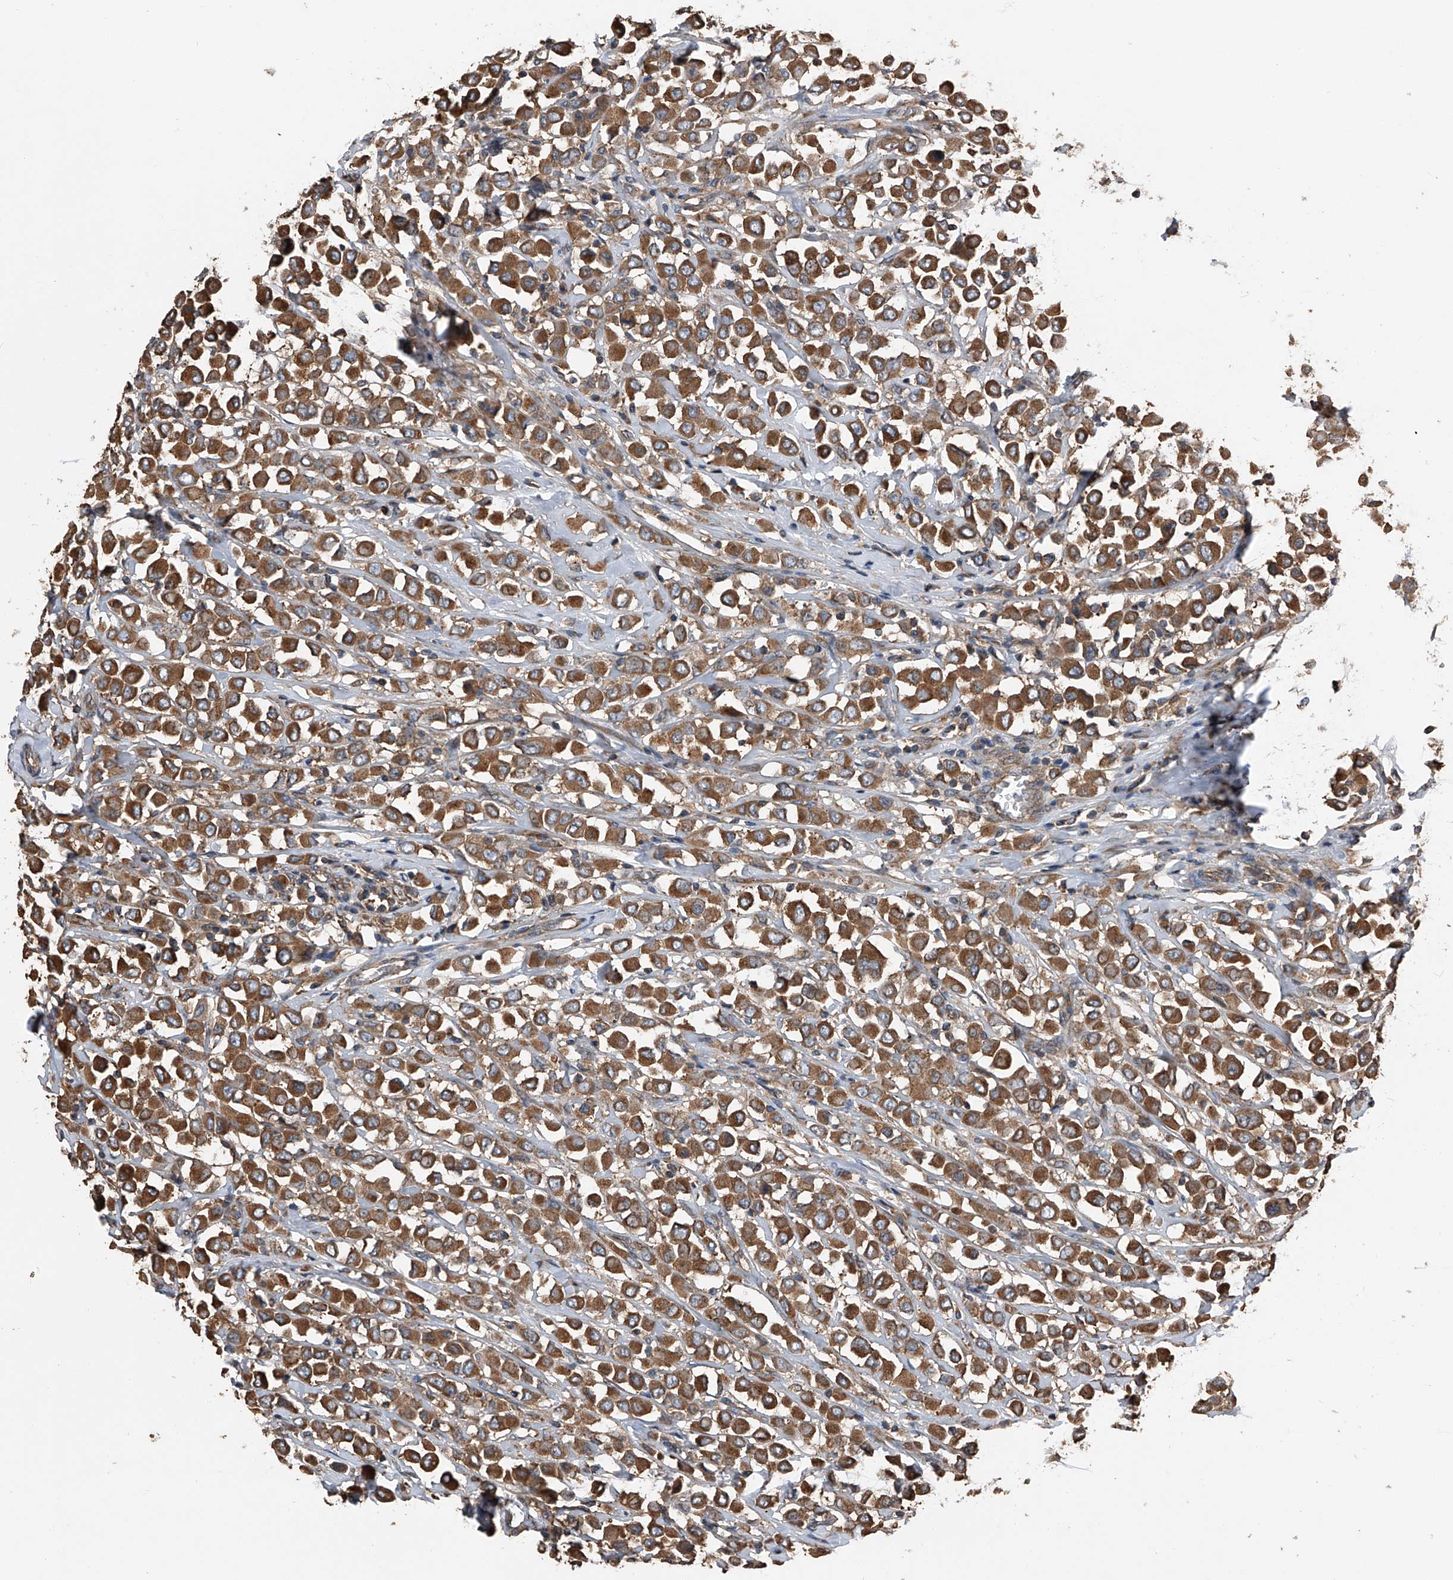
{"staining": {"intensity": "strong", "quantity": ">75%", "location": "cytoplasmic/membranous"}, "tissue": "breast cancer", "cell_type": "Tumor cells", "image_type": "cancer", "snomed": [{"axis": "morphology", "description": "Duct carcinoma"}, {"axis": "topography", "description": "Breast"}], "caption": "Protein staining of breast cancer (intraductal carcinoma) tissue exhibits strong cytoplasmic/membranous staining in approximately >75% of tumor cells.", "gene": "KCNJ2", "patient": {"sex": "female", "age": 61}}